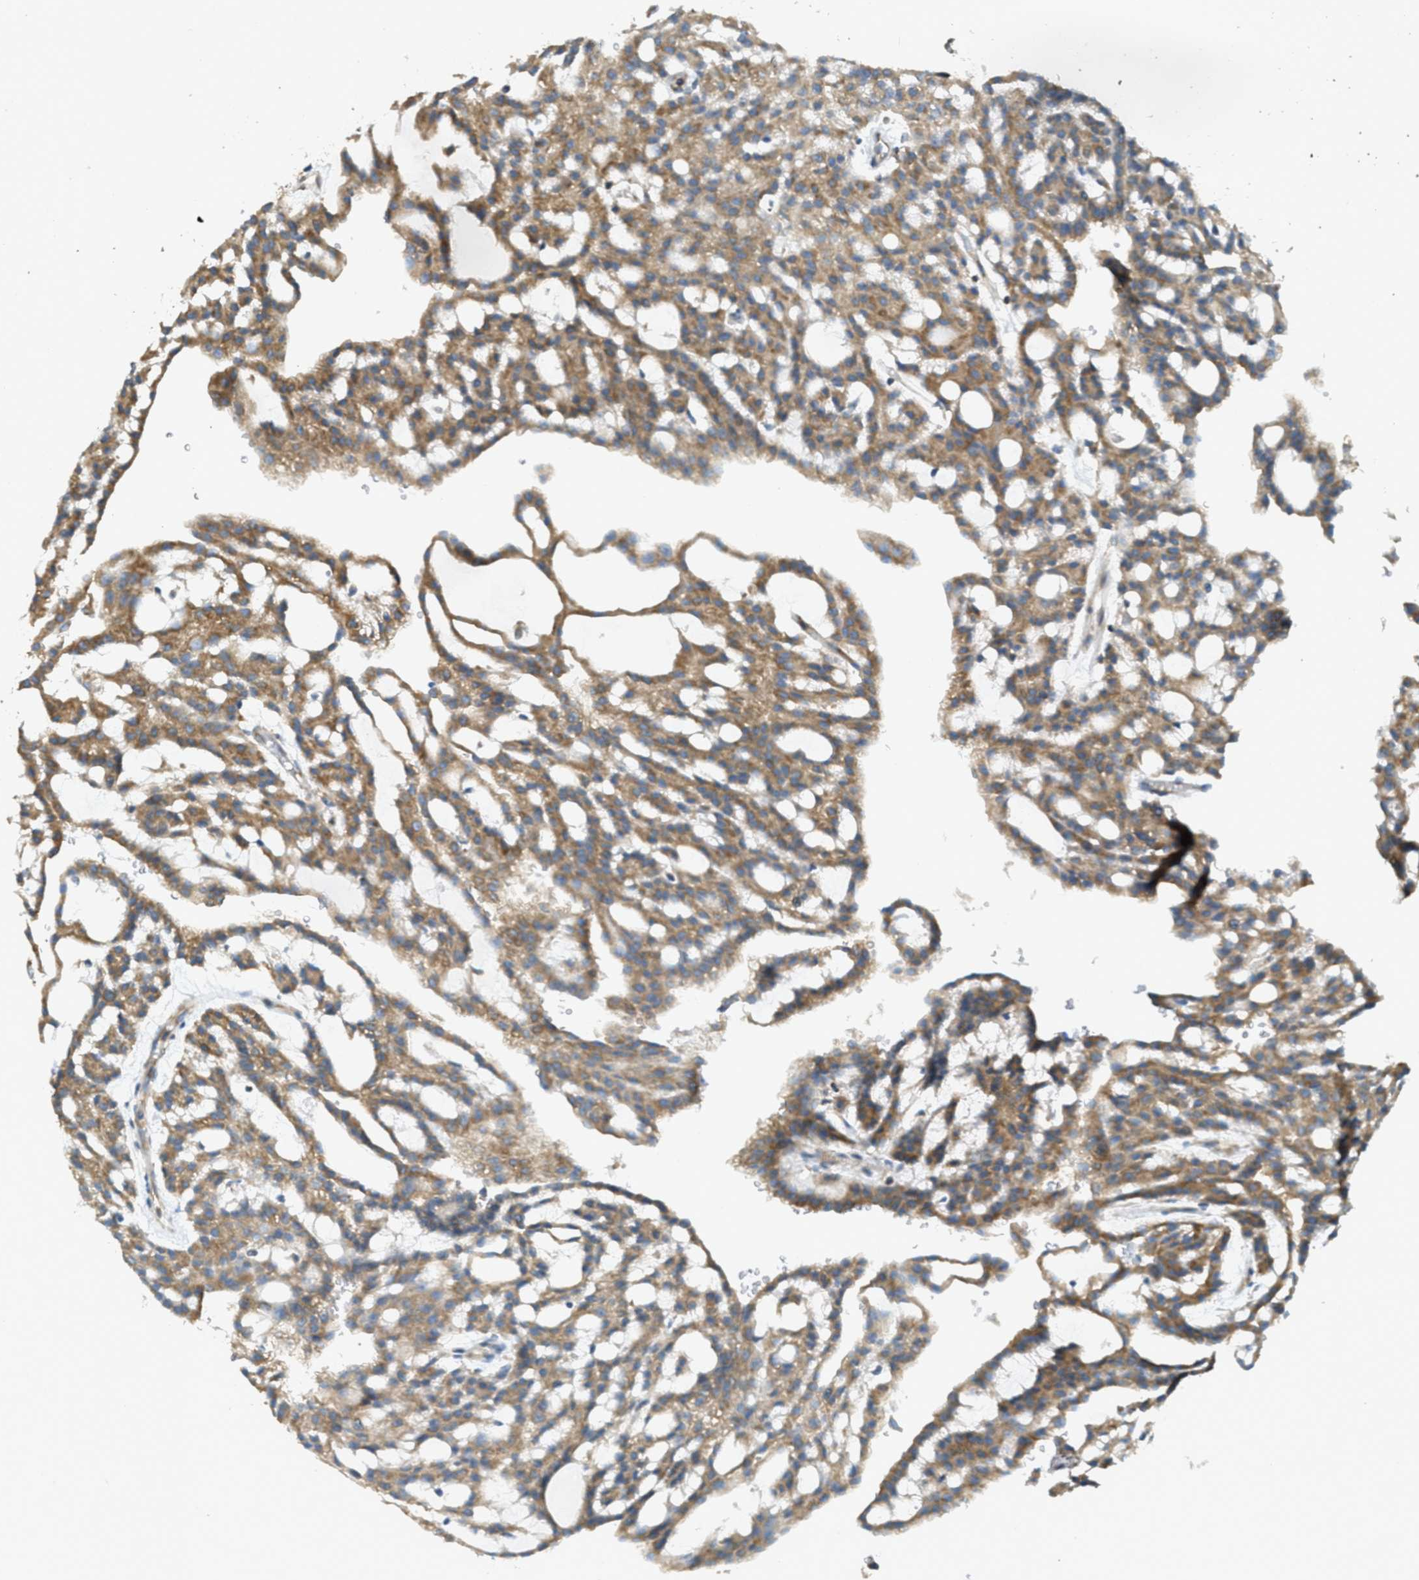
{"staining": {"intensity": "moderate", "quantity": ">75%", "location": "cytoplasmic/membranous"}, "tissue": "renal cancer", "cell_type": "Tumor cells", "image_type": "cancer", "snomed": [{"axis": "morphology", "description": "Adenocarcinoma, NOS"}, {"axis": "topography", "description": "Kidney"}], "caption": "Immunohistochemical staining of human renal cancer exhibits moderate cytoplasmic/membranous protein staining in about >75% of tumor cells. (IHC, brightfield microscopy, high magnification).", "gene": "ABCF1", "patient": {"sex": "male", "age": 63}}